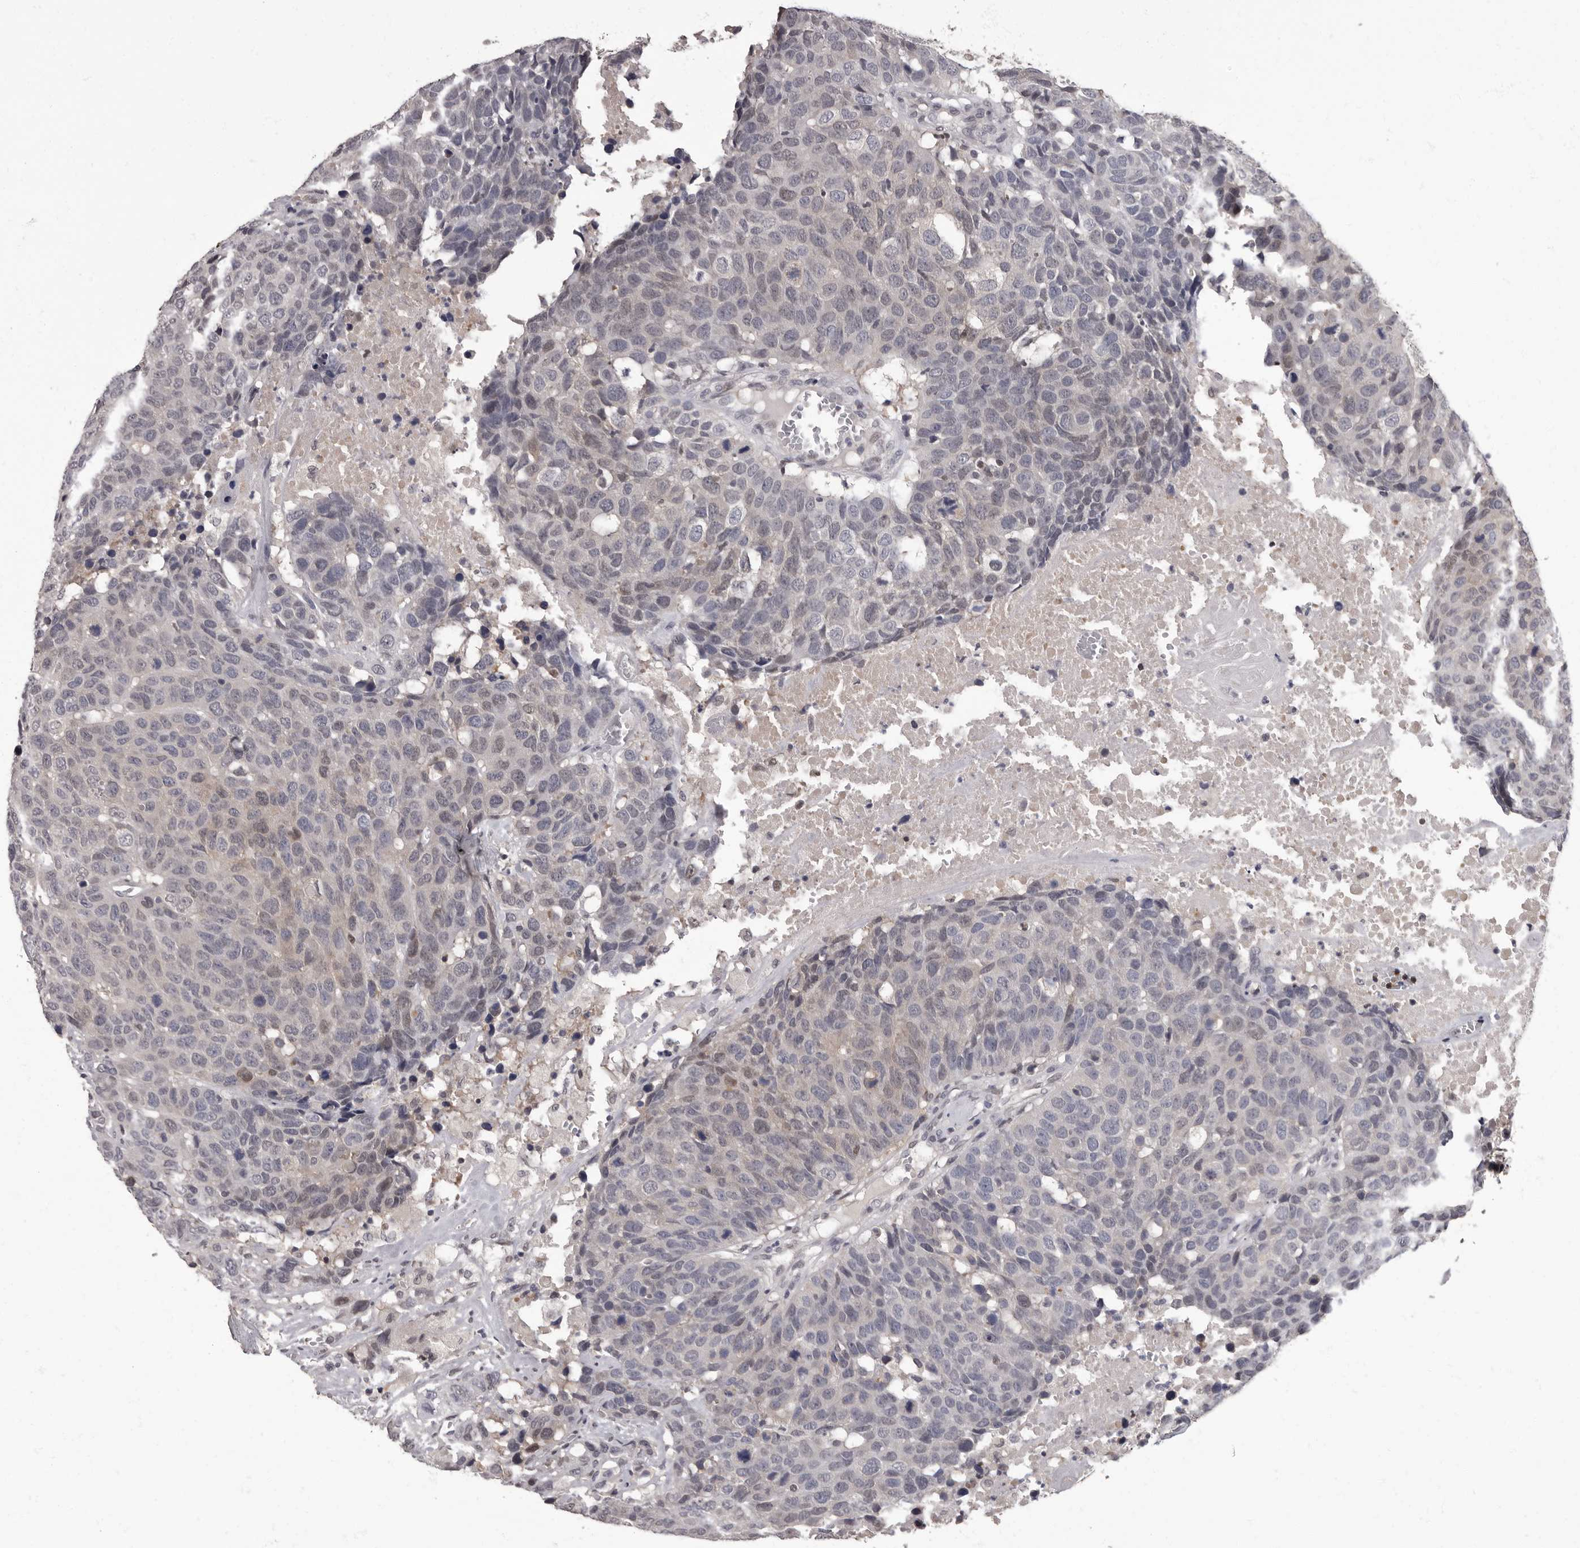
{"staining": {"intensity": "weak", "quantity": "<25%", "location": "nuclear"}, "tissue": "head and neck cancer", "cell_type": "Tumor cells", "image_type": "cancer", "snomed": [{"axis": "morphology", "description": "Squamous cell carcinoma, NOS"}, {"axis": "topography", "description": "Head-Neck"}], "caption": "This is a histopathology image of immunohistochemistry staining of head and neck cancer (squamous cell carcinoma), which shows no expression in tumor cells.", "gene": "C1orf50", "patient": {"sex": "male", "age": 66}}